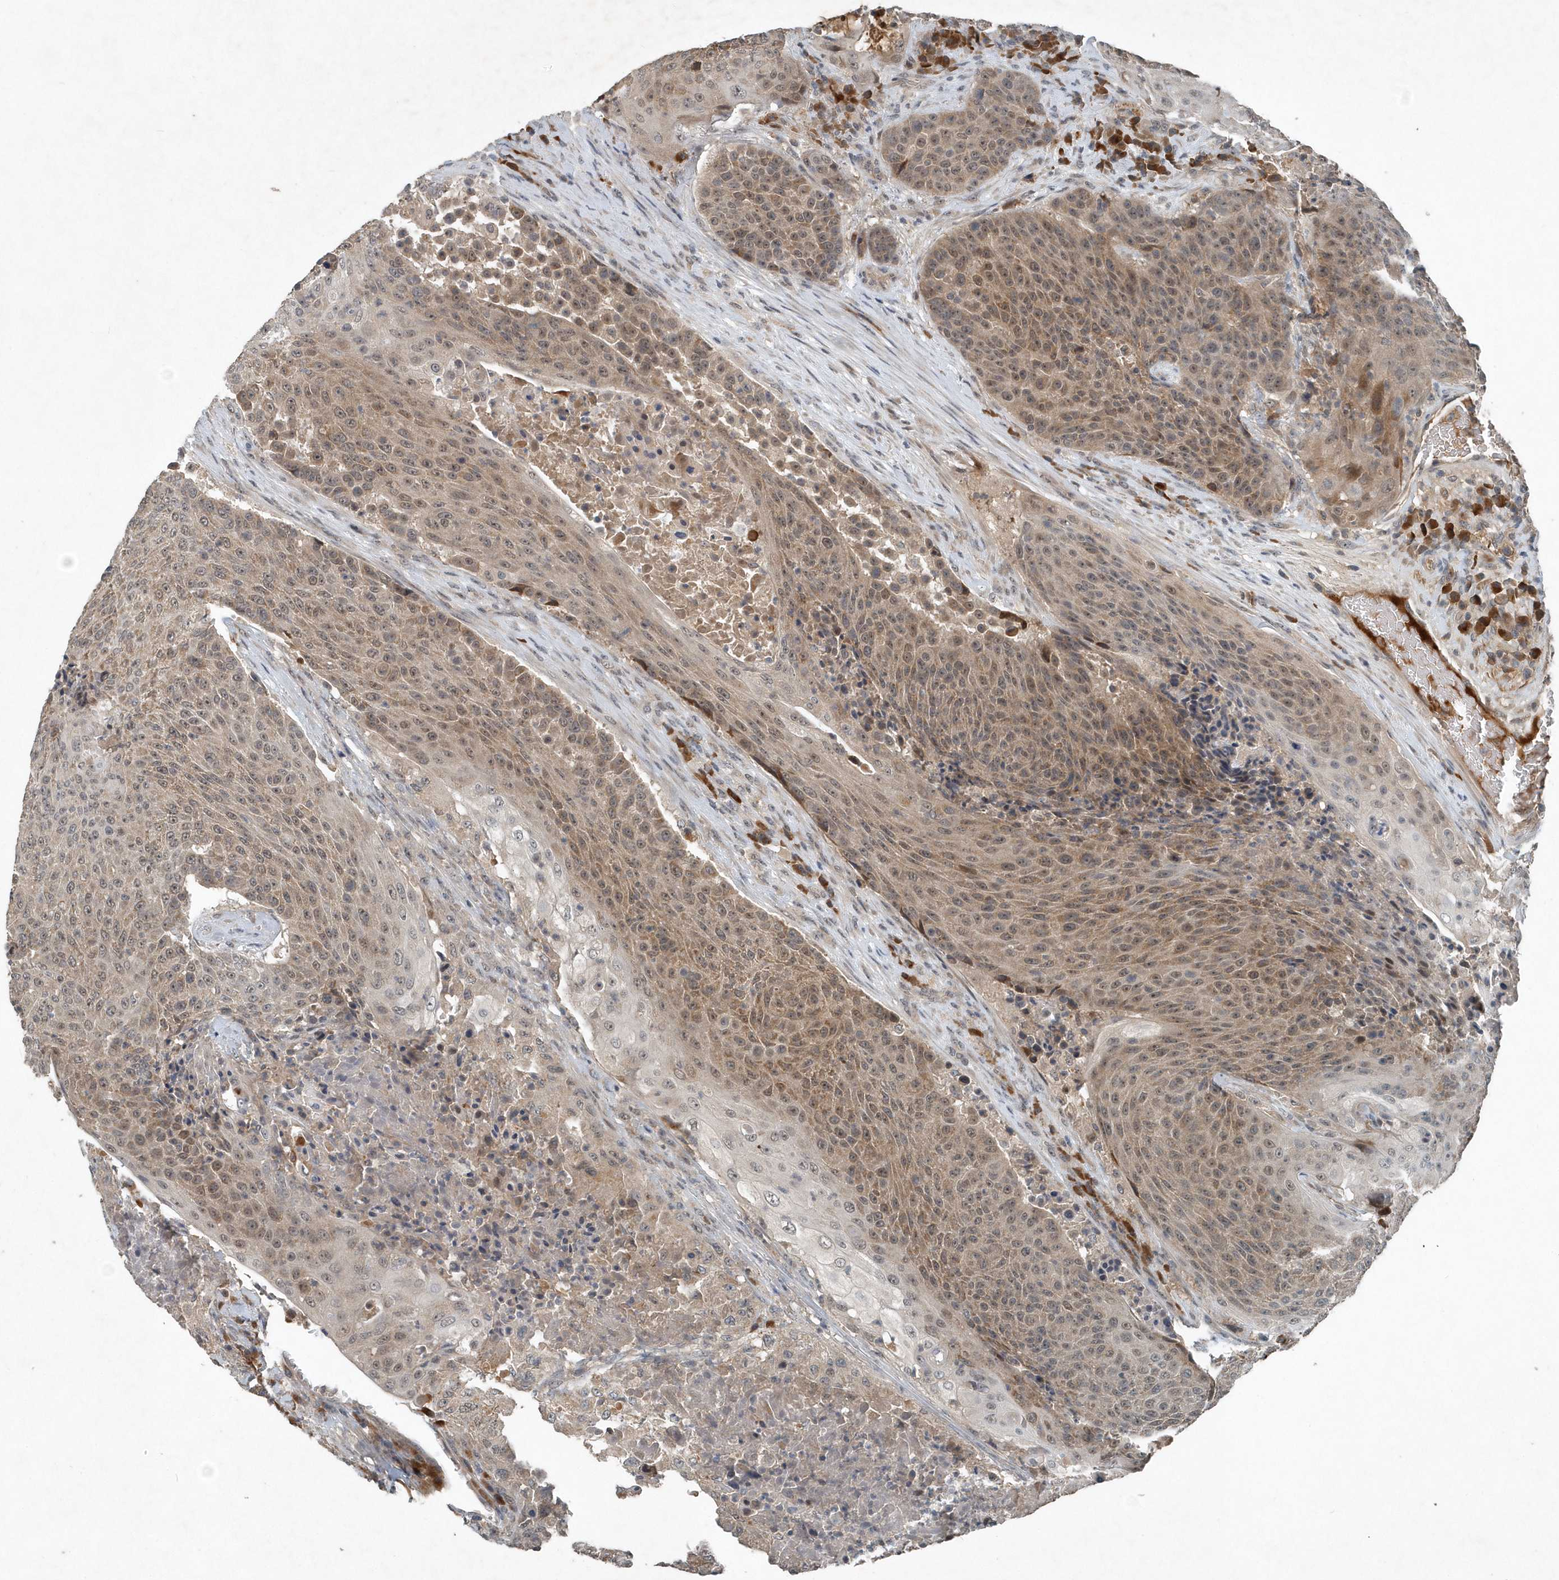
{"staining": {"intensity": "weak", "quantity": ">75%", "location": "cytoplasmic/membranous"}, "tissue": "urothelial cancer", "cell_type": "Tumor cells", "image_type": "cancer", "snomed": [{"axis": "morphology", "description": "Urothelial carcinoma, High grade"}, {"axis": "topography", "description": "Urinary bladder"}], "caption": "Protein staining demonstrates weak cytoplasmic/membranous positivity in approximately >75% of tumor cells in urothelial carcinoma (high-grade).", "gene": "SCFD2", "patient": {"sex": "female", "age": 63}}